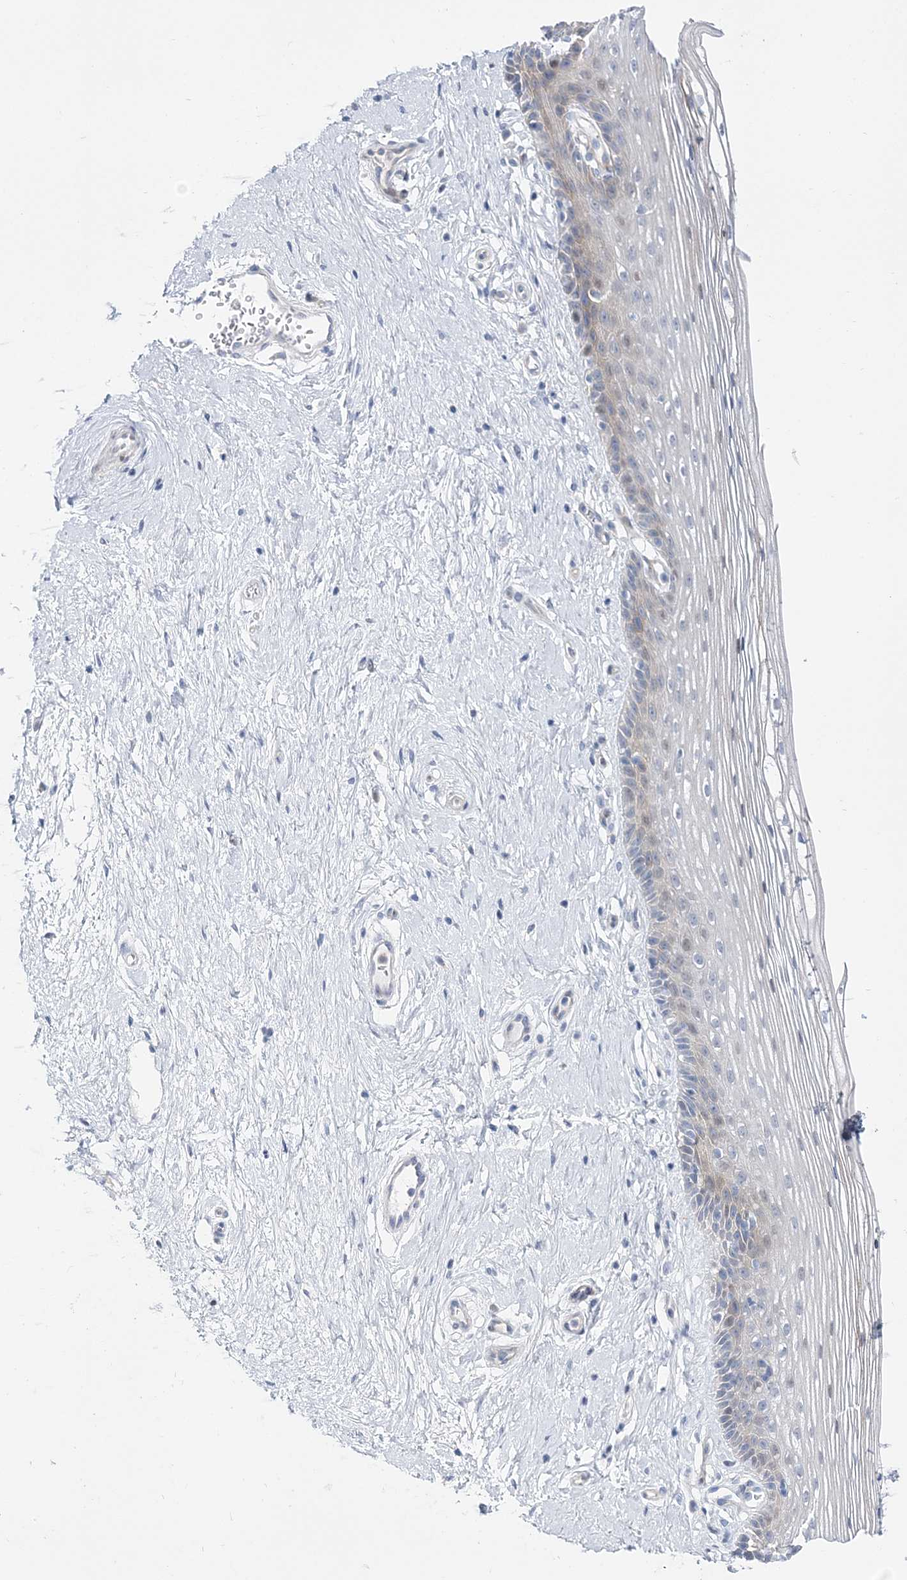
{"staining": {"intensity": "negative", "quantity": "none", "location": "none"}, "tissue": "vagina", "cell_type": "Squamous epithelial cells", "image_type": "normal", "snomed": [{"axis": "morphology", "description": "Normal tissue, NOS"}, {"axis": "topography", "description": "Vagina"}], "caption": "This is an IHC micrograph of normal vagina. There is no positivity in squamous epithelial cells.", "gene": "ANO1", "patient": {"sex": "female", "age": 46}}